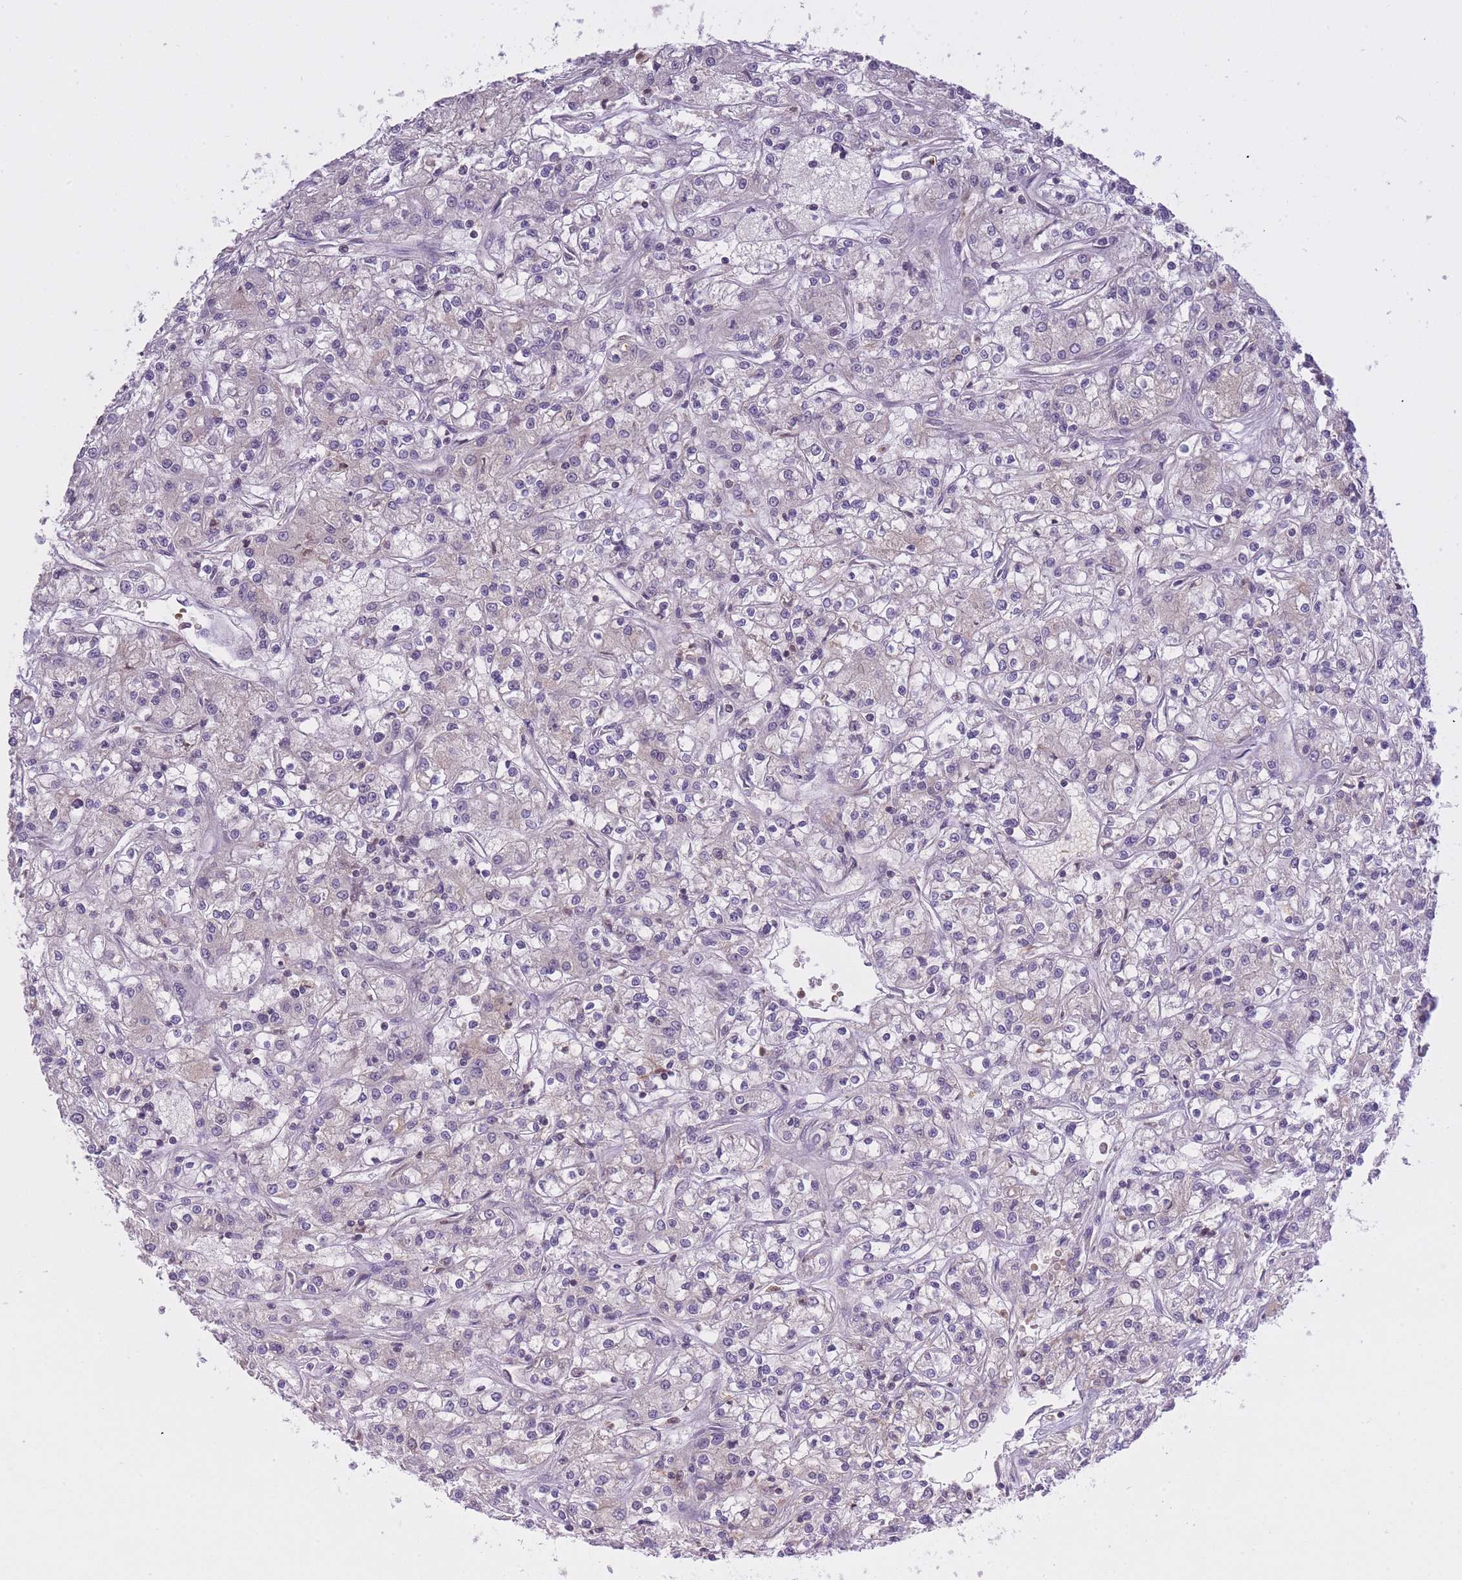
{"staining": {"intensity": "negative", "quantity": "none", "location": "none"}, "tissue": "renal cancer", "cell_type": "Tumor cells", "image_type": "cancer", "snomed": [{"axis": "morphology", "description": "Adenocarcinoma, NOS"}, {"axis": "topography", "description": "Kidney"}], "caption": "DAB immunohistochemical staining of adenocarcinoma (renal) displays no significant expression in tumor cells.", "gene": "CXorf38", "patient": {"sex": "female", "age": 59}}